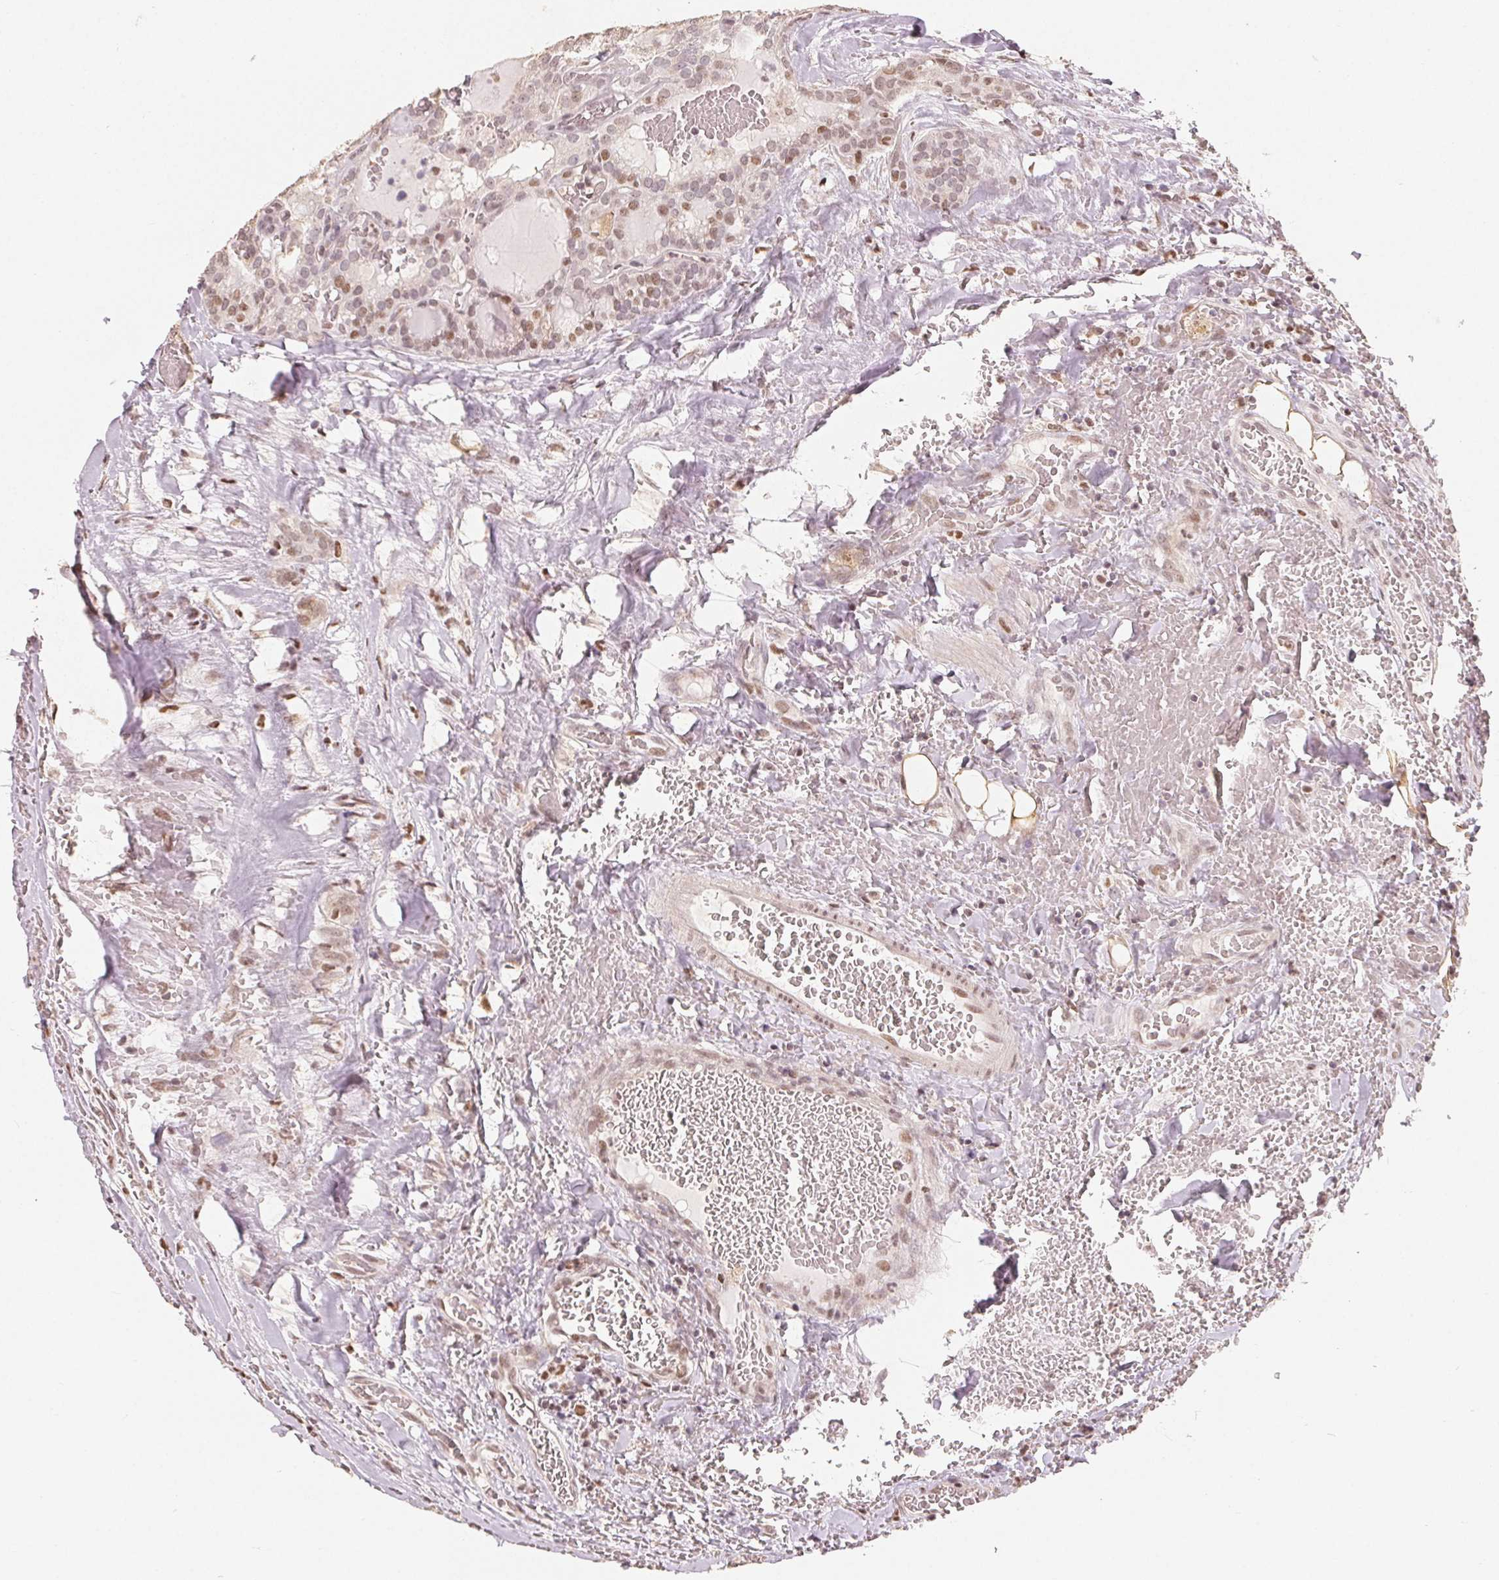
{"staining": {"intensity": "weak", "quantity": "25%-75%", "location": "nuclear"}, "tissue": "thyroid cancer", "cell_type": "Tumor cells", "image_type": "cancer", "snomed": [{"axis": "morphology", "description": "Papillary adenocarcinoma, NOS"}, {"axis": "topography", "description": "Thyroid gland"}], "caption": "This photomicrograph demonstrates thyroid cancer (papillary adenocarcinoma) stained with immunohistochemistry (IHC) to label a protein in brown. The nuclear of tumor cells show weak positivity for the protein. Nuclei are counter-stained blue.", "gene": "CCDC138", "patient": {"sex": "male", "age": 20}}